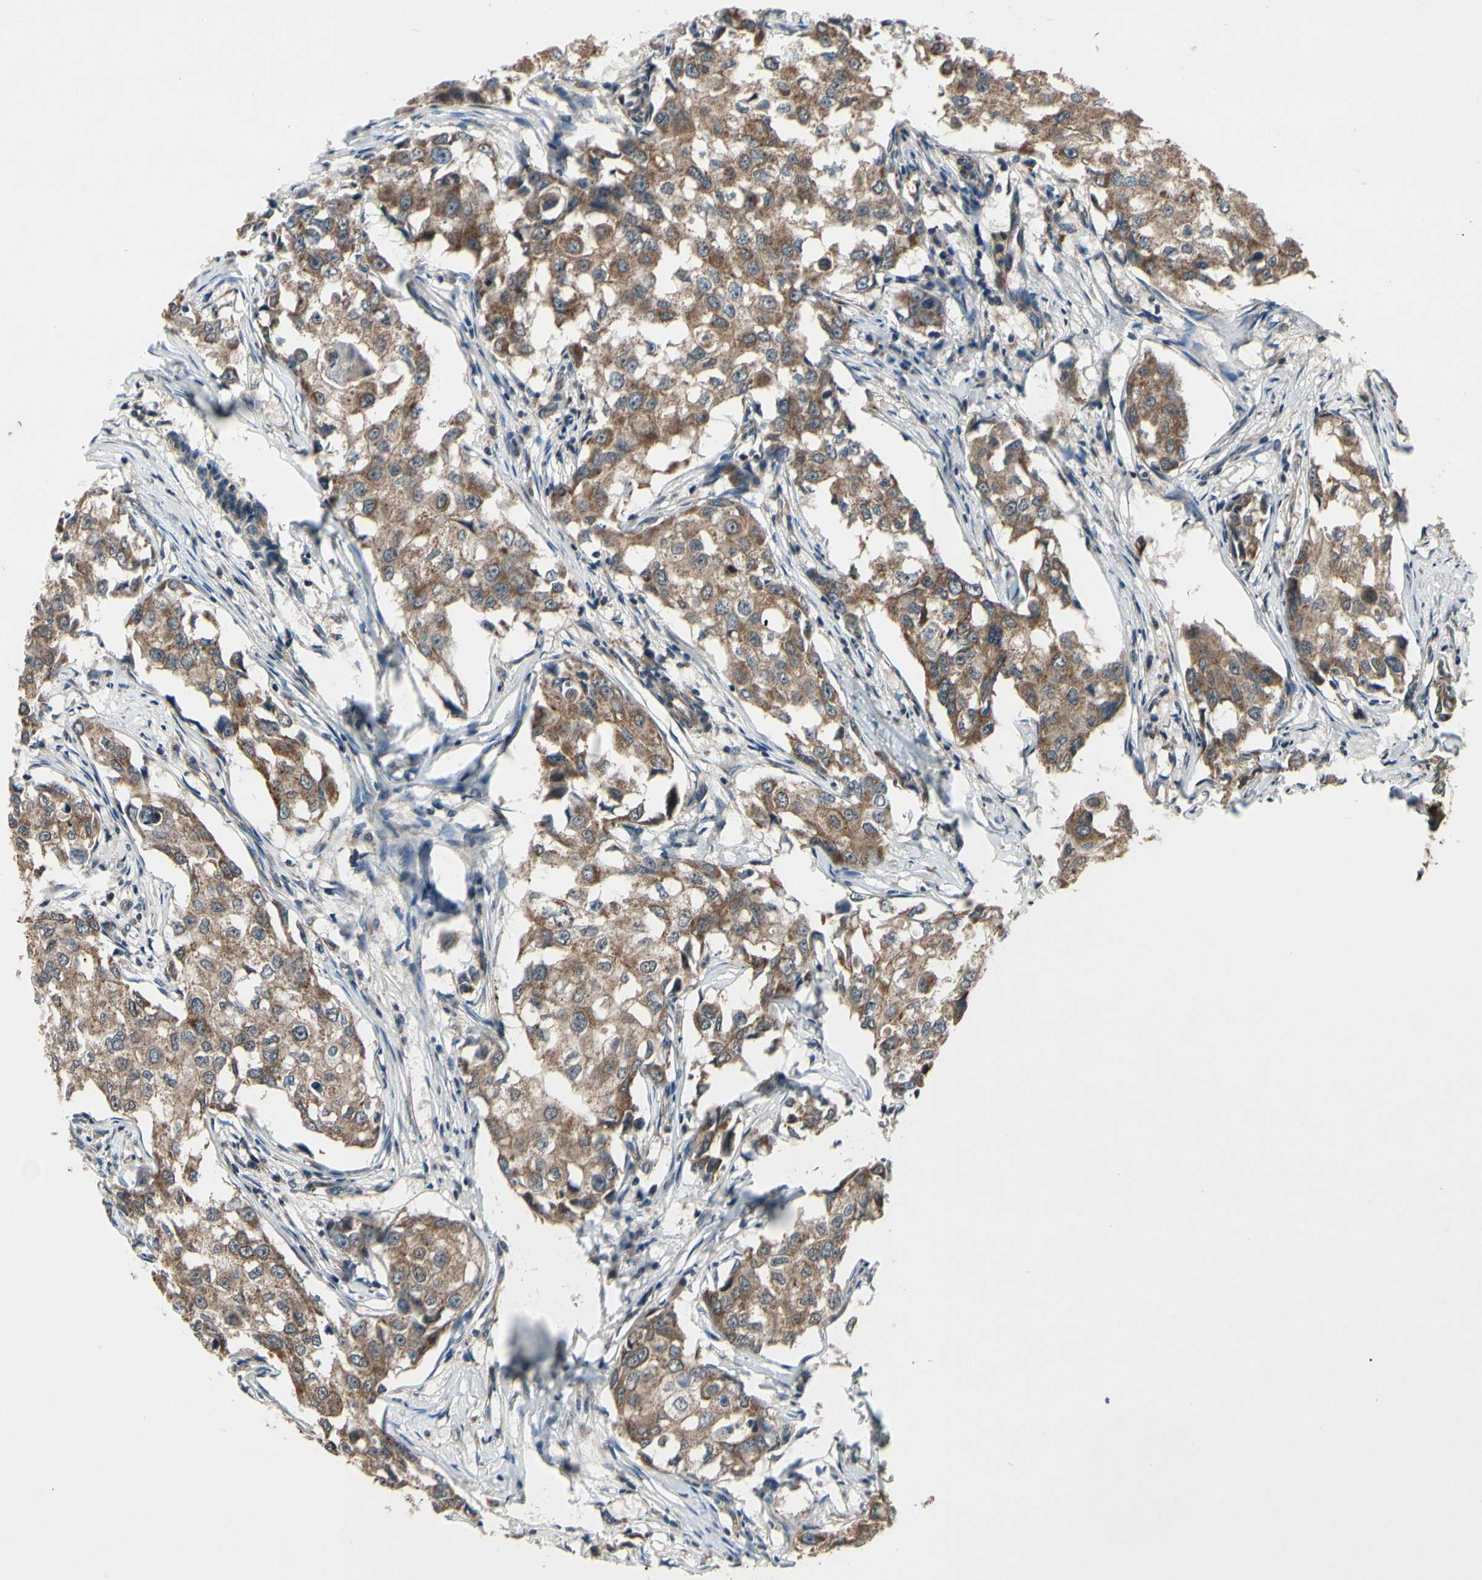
{"staining": {"intensity": "moderate", "quantity": ">75%", "location": "cytoplasmic/membranous"}, "tissue": "breast cancer", "cell_type": "Tumor cells", "image_type": "cancer", "snomed": [{"axis": "morphology", "description": "Duct carcinoma"}, {"axis": "topography", "description": "Breast"}], "caption": "Immunohistochemical staining of human breast cancer (infiltrating ductal carcinoma) shows medium levels of moderate cytoplasmic/membranous positivity in approximately >75% of tumor cells. Using DAB (3,3'-diaminobenzidine) (brown) and hematoxylin (blue) stains, captured at high magnification using brightfield microscopy.", "gene": "MBTPS2", "patient": {"sex": "female", "age": 27}}